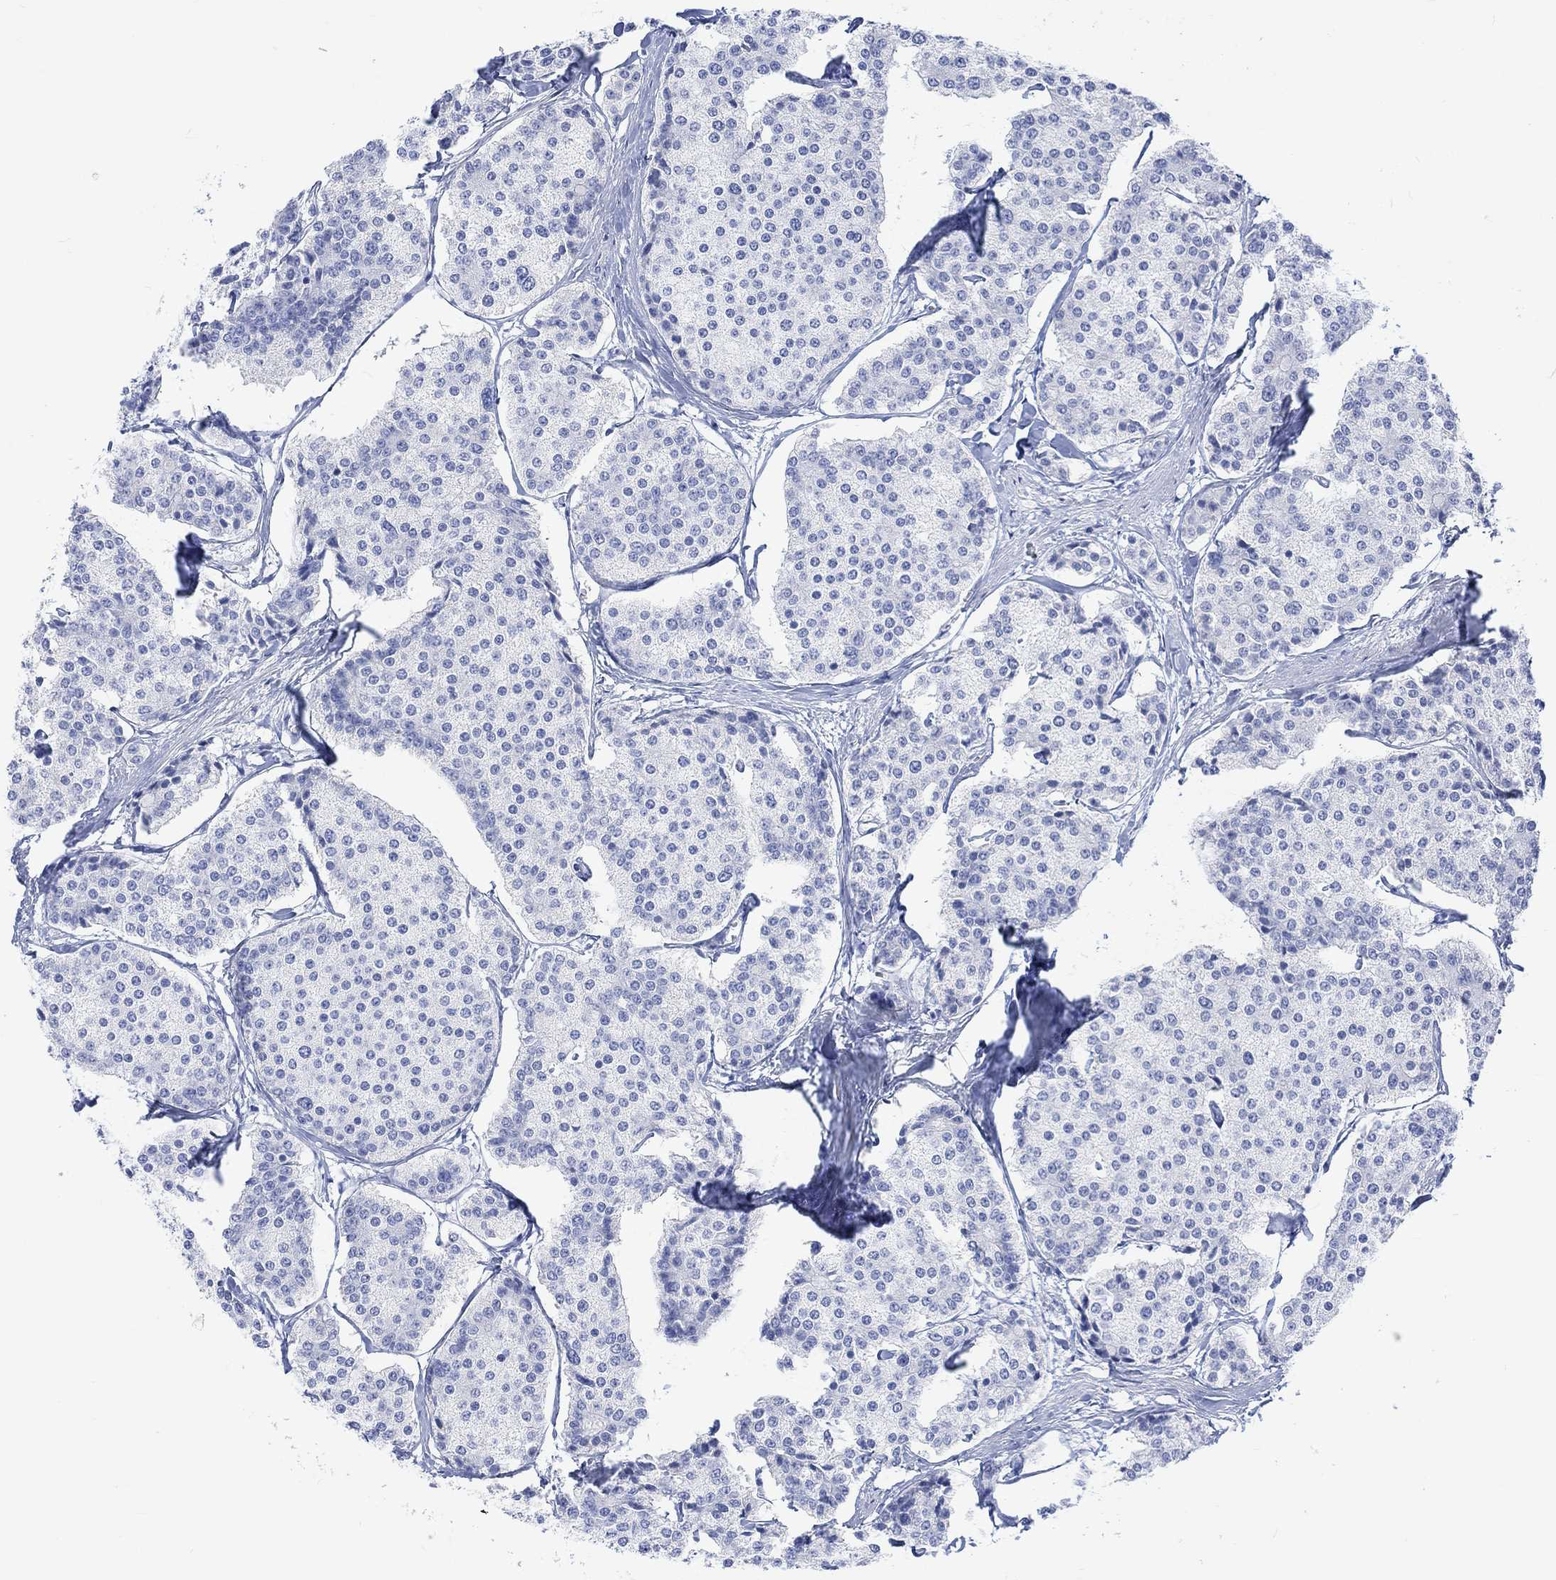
{"staining": {"intensity": "negative", "quantity": "none", "location": "none"}, "tissue": "carcinoid", "cell_type": "Tumor cells", "image_type": "cancer", "snomed": [{"axis": "morphology", "description": "Carcinoid, malignant, NOS"}, {"axis": "topography", "description": "Small intestine"}], "caption": "High power microscopy histopathology image of an immunohistochemistry histopathology image of carcinoid, revealing no significant staining in tumor cells.", "gene": "CALCA", "patient": {"sex": "female", "age": 65}}